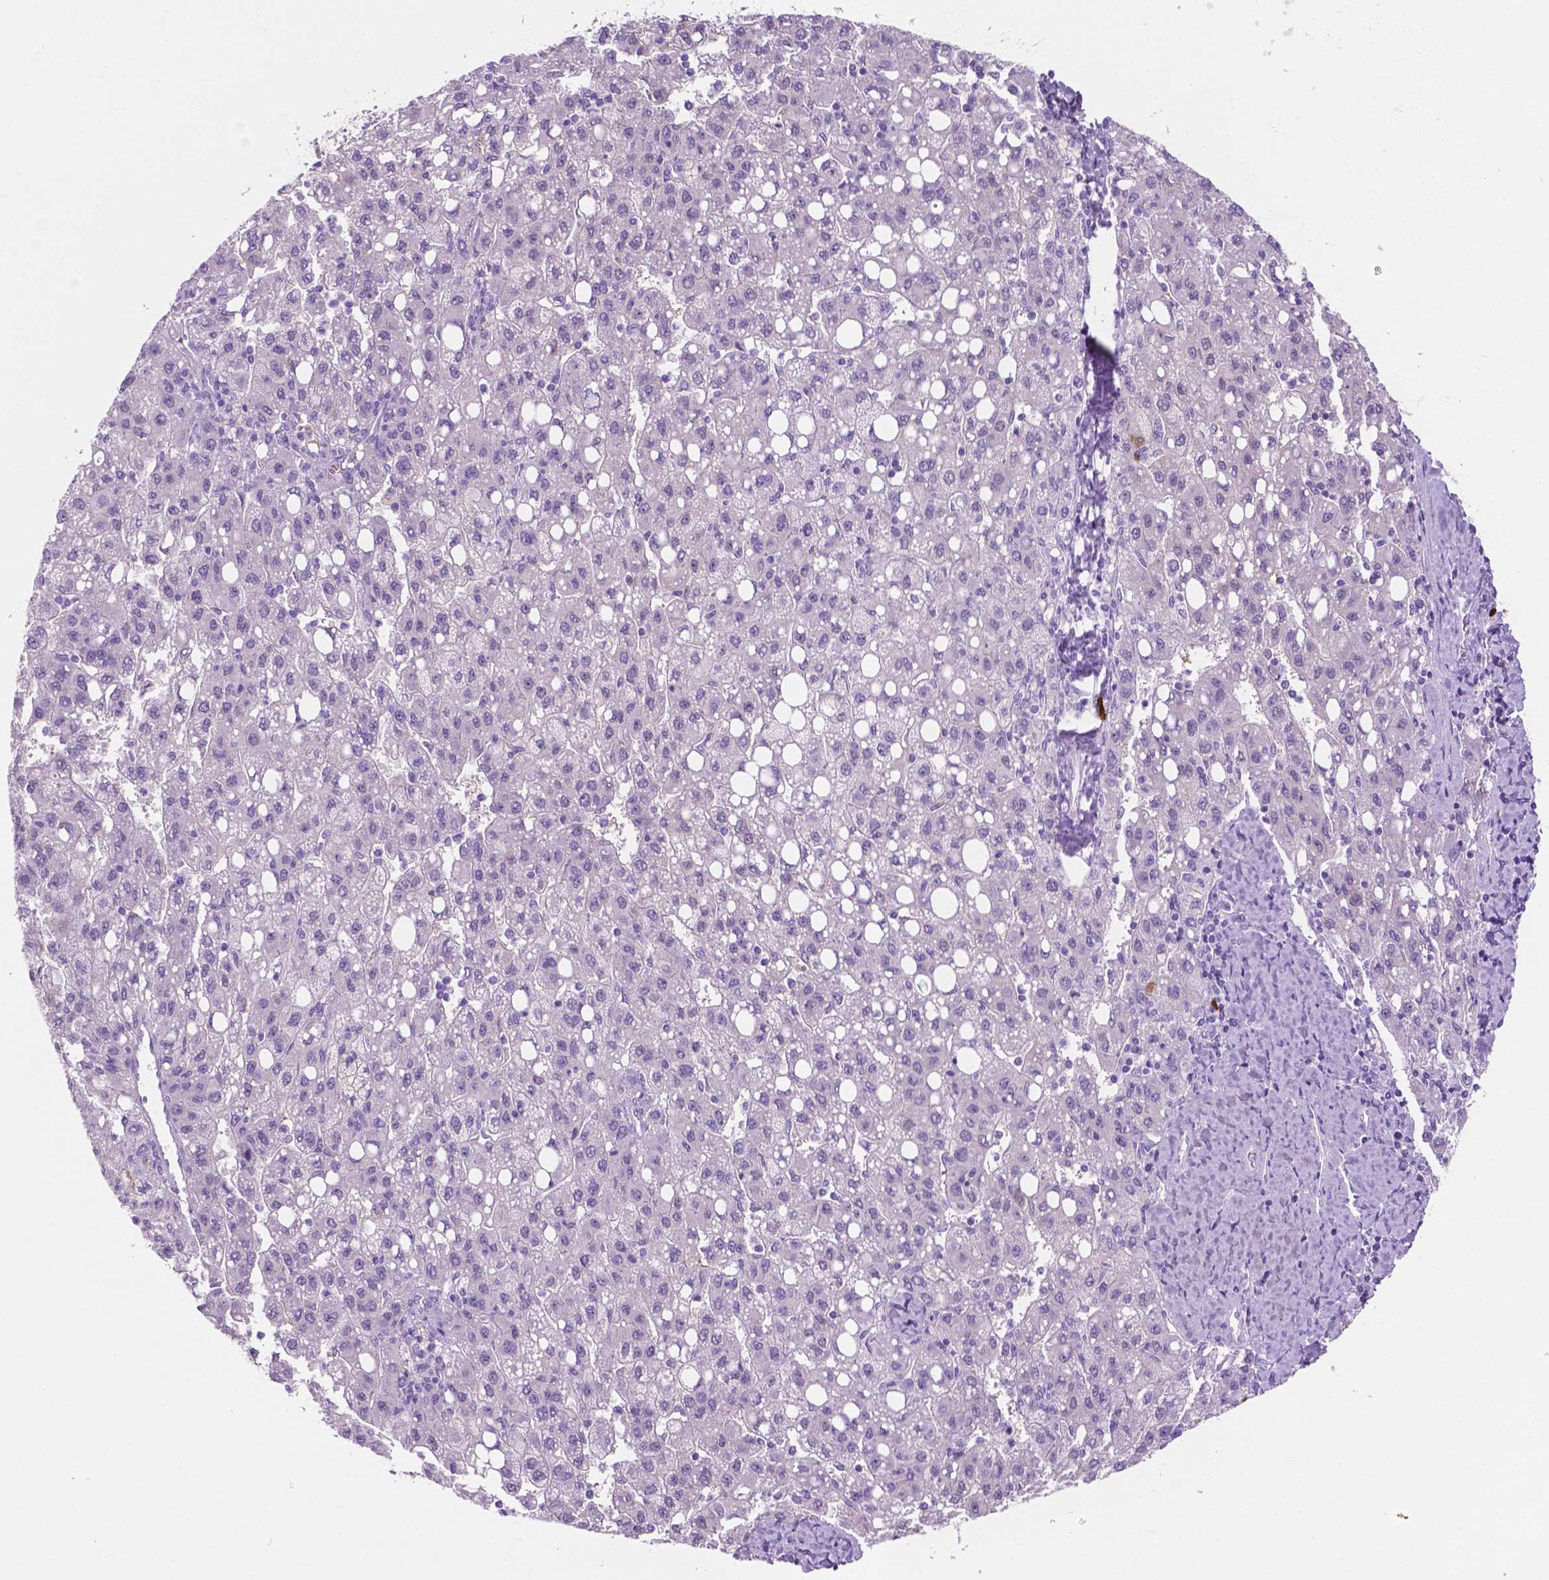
{"staining": {"intensity": "negative", "quantity": "none", "location": "none"}, "tissue": "liver cancer", "cell_type": "Tumor cells", "image_type": "cancer", "snomed": [{"axis": "morphology", "description": "Carcinoma, Hepatocellular, NOS"}, {"axis": "topography", "description": "Liver"}], "caption": "A high-resolution photomicrograph shows immunohistochemistry (IHC) staining of liver cancer (hepatocellular carcinoma), which exhibits no significant expression in tumor cells. (DAB (3,3'-diaminobenzidine) immunohistochemistry (IHC) with hematoxylin counter stain).", "gene": "ACY3", "patient": {"sex": "female", "age": 82}}